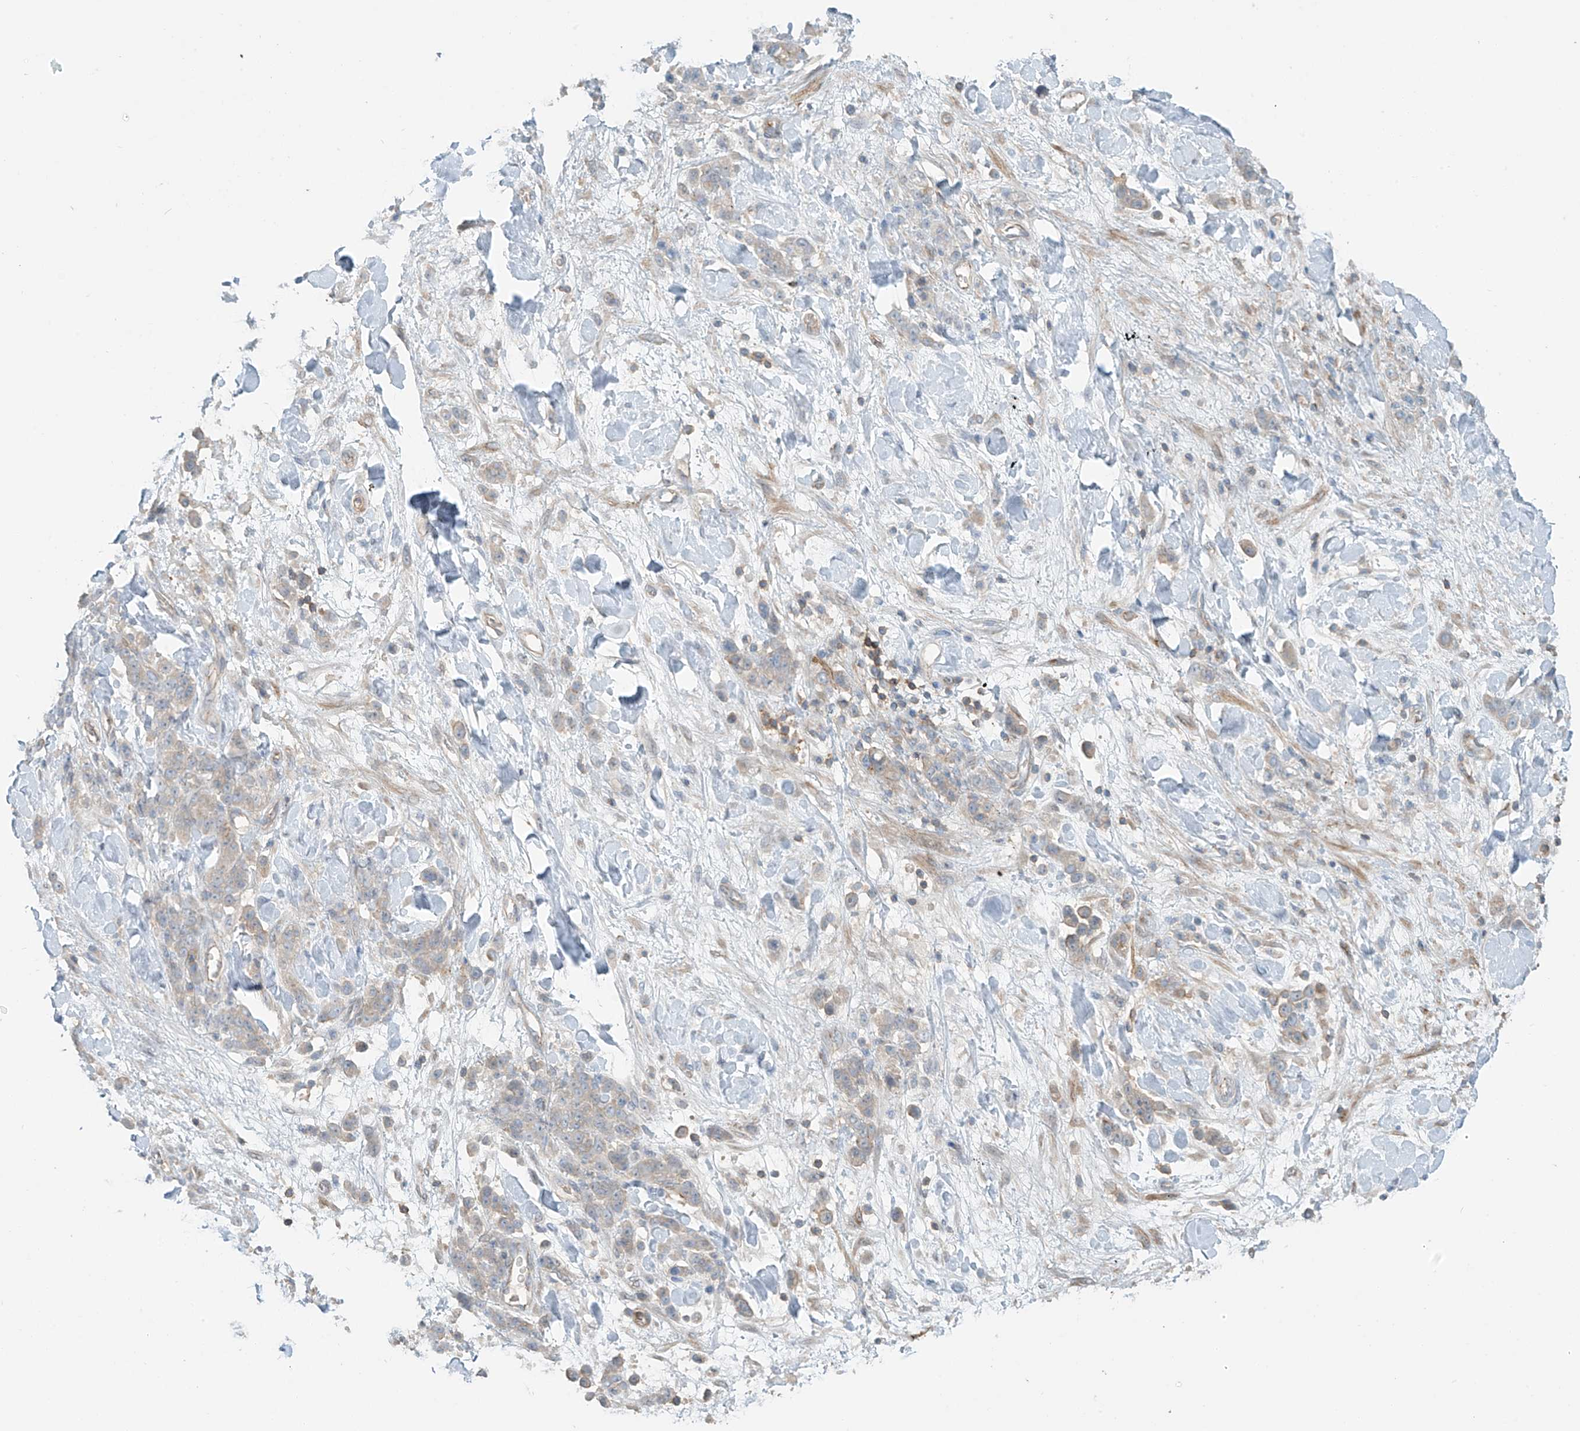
{"staining": {"intensity": "weak", "quantity": "<25%", "location": "cytoplasmic/membranous"}, "tissue": "stomach cancer", "cell_type": "Tumor cells", "image_type": "cancer", "snomed": [{"axis": "morphology", "description": "Normal tissue, NOS"}, {"axis": "morphology", "description": "Adenocarcinoma, NOS"}, {"axis": "topography", "description": "Stomach"}], "caption": "IHC micrograph of neoplastic tissue: human adenocarcinoma (stomach) stained with DAB (3,3'-diaminobenzidine) reveals no significant protein staining in tumor cells.", "gene": "SLC9A2", "patient": {"sex": "male", "age": 82}}